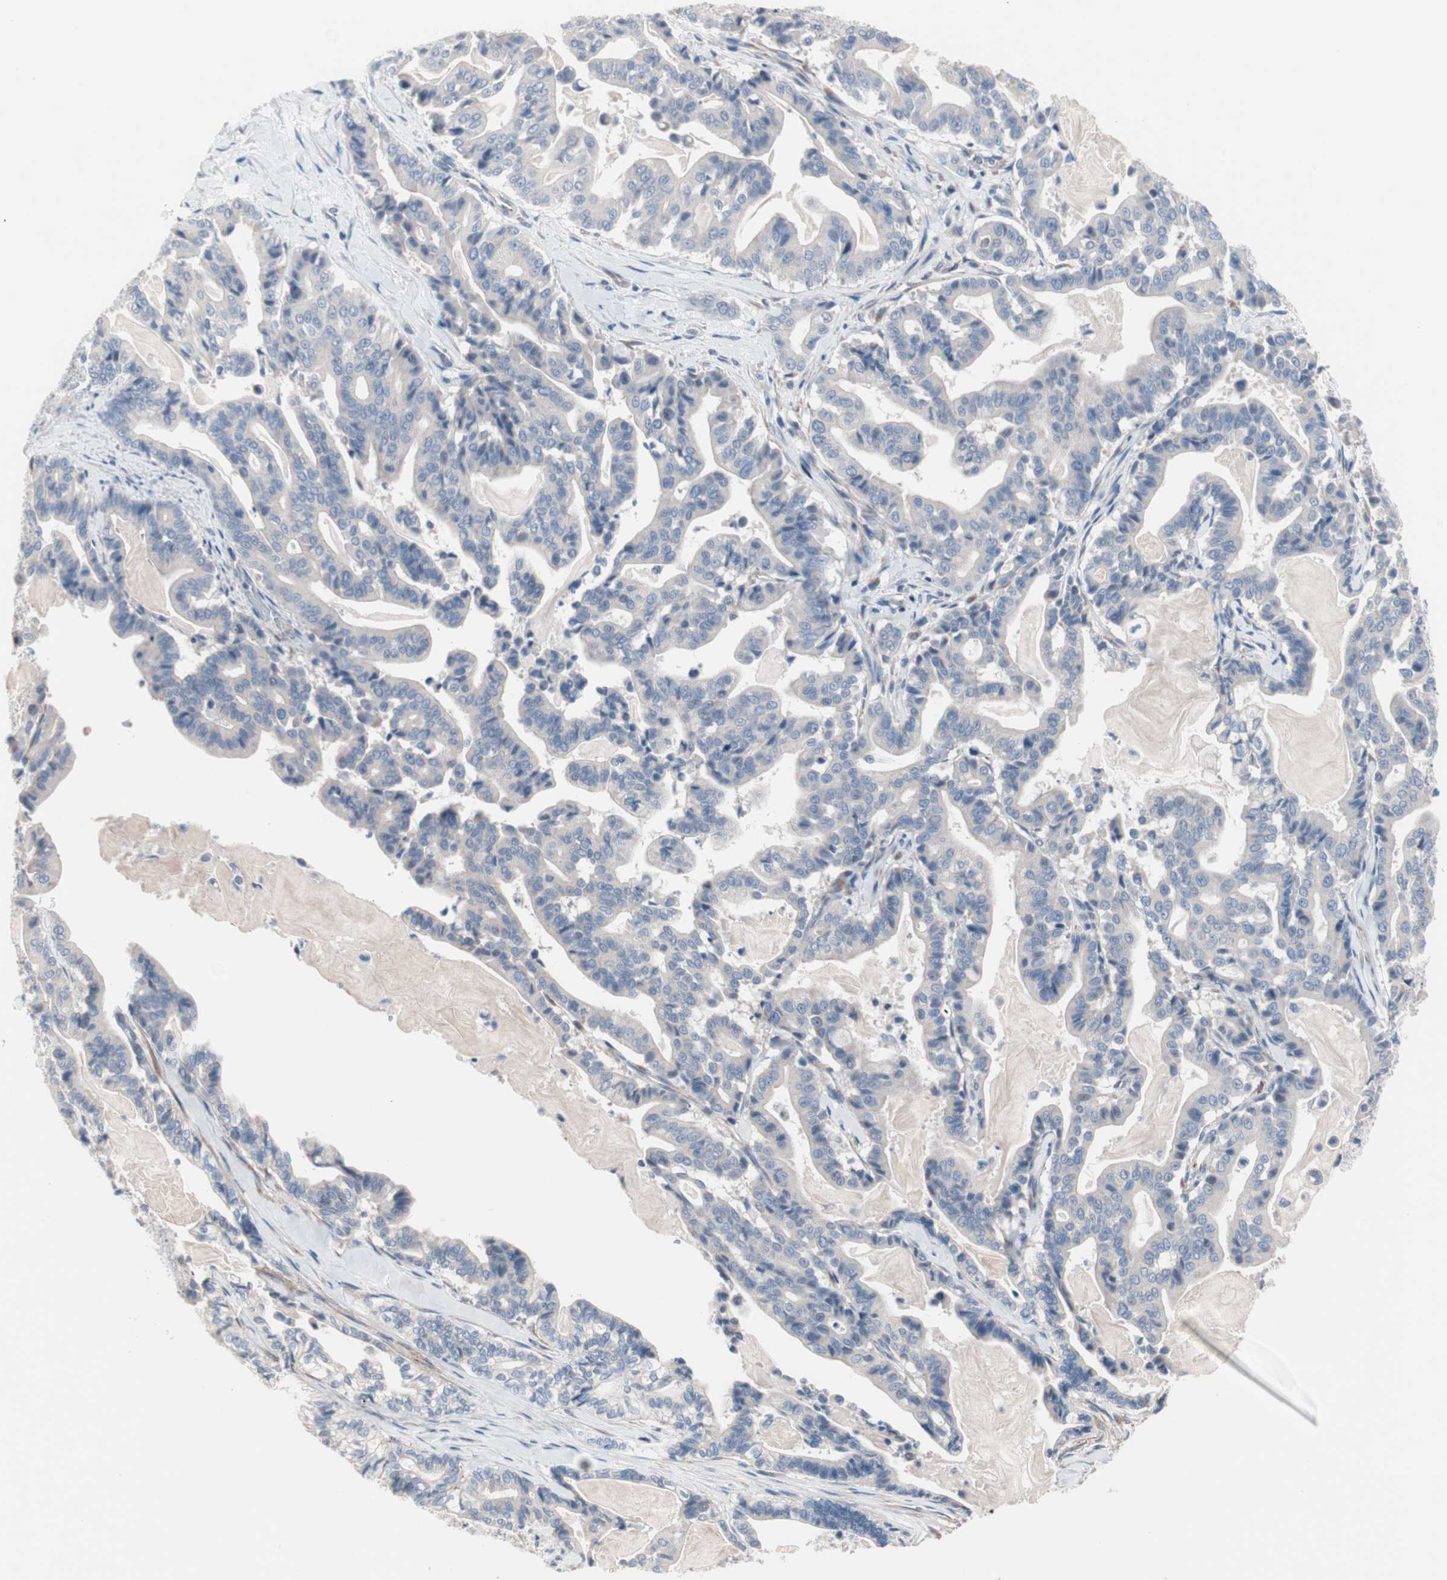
{"staining": {"intensity": "negative", "quantity": "none", "location": "none"}, "tissue": "pancreatic cancer", "cell_type": "Tumor cells", "image_type": "cancer", "snomed": [{"axis": "morphology", "description": "Adenocarcinoma, NOS"}, {"axis": "topography", "description": "Pancreas"}], "caption": "Pancreatic adenocarcinoma was stained to show a protein in brown. There is no significant positivity in tumor cells.", "gene": "ULBP1", "patient": {"sex": "male", "age": 63}}